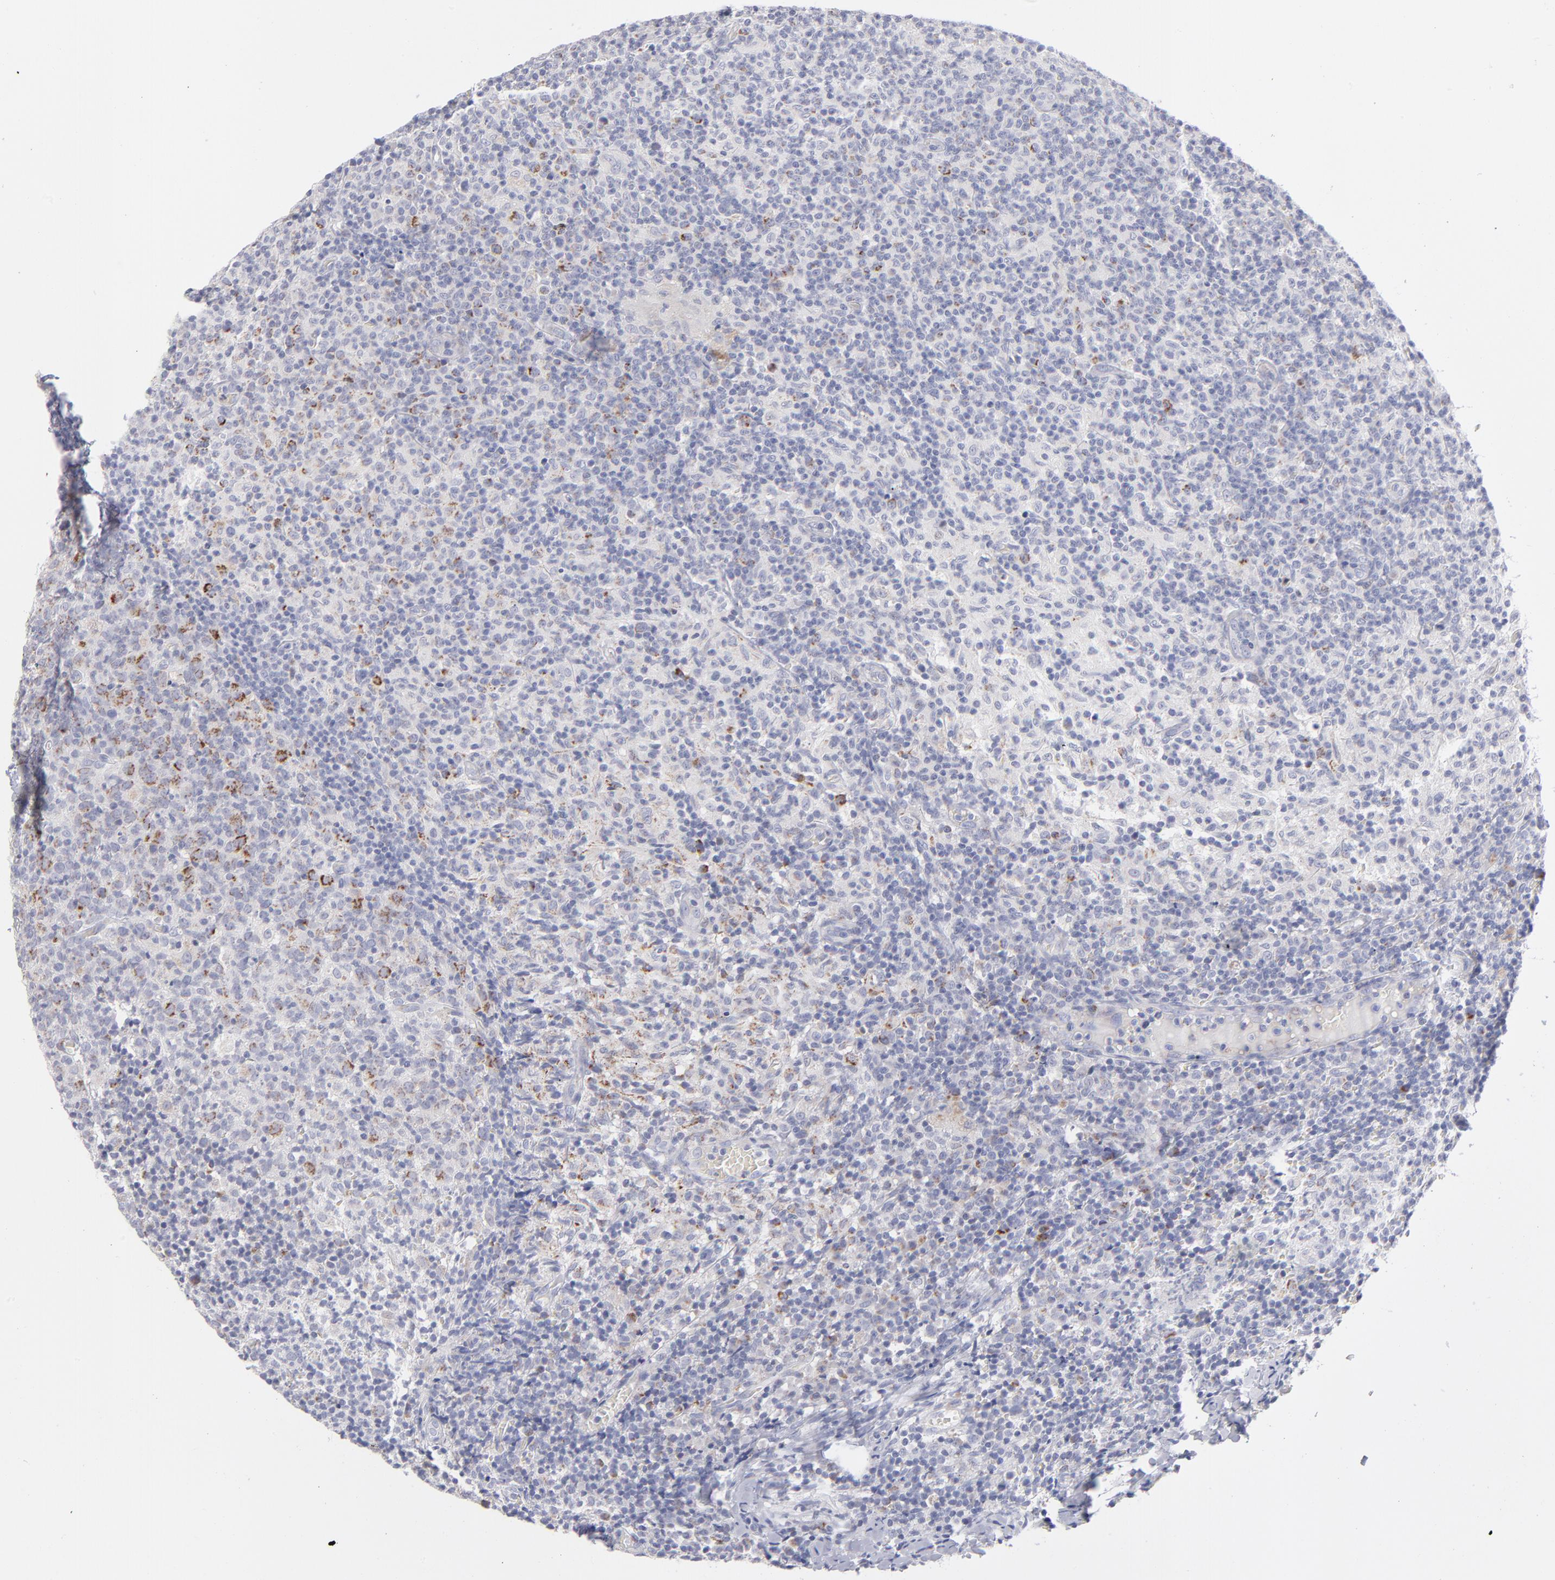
{"staining": {"intensity": "strong", "quantity": "25%-75%", "location": "cytoplasmic/membranous"}, "tissue": "lymph node", "cell_type": "Germinal center cells", "image_type": "normal", "snomed": [{"axis": "morphology", "description": "Normal tissue, NOS"}, {"axis": "morphology", "description": "Inflammation, NOS"}, {"axis": "topography", "description": "Lymph node"}], "caption": "High-power microscopy captured an immunohistochemistry photomicrograph of normal lymph node, revealing strong cytoplasmic/membranous expression in approximately 25%-75% of germinal center cells.", "gene": "MTHFD2", "patient": {"sex": "male", "age": 55}}